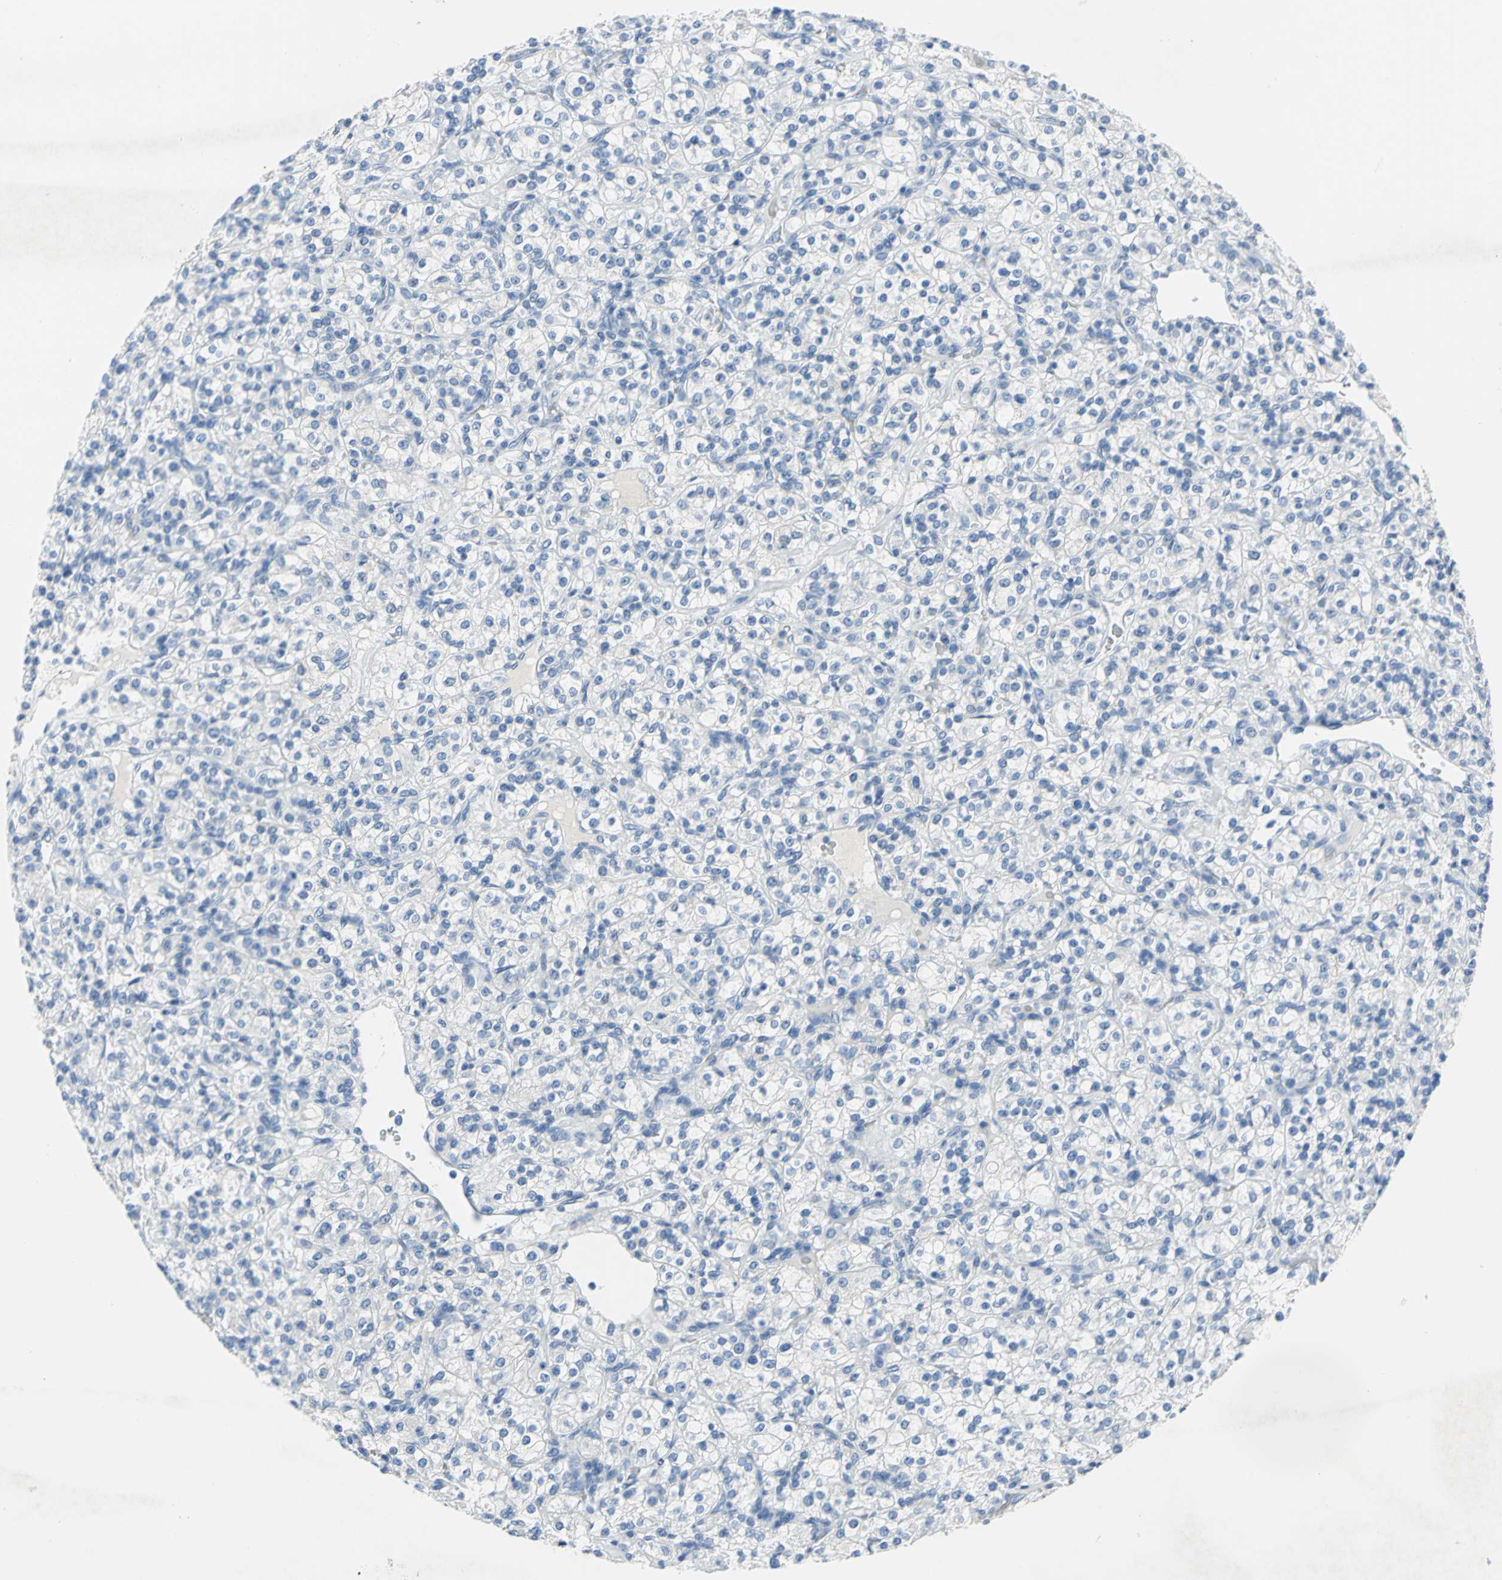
{"staining": {"intensity": "negative", "quantity": "none", "location": "none"}, "tissue": "renal cancer", "cell_type": "Tumor cells", "image_type": "cancer", "snomed": [{"axis": "morphology", "description": "Adenocarcinoma, NOS"}, {"axis": "topography", "description": "Kidney"}], "caption": "This micrograph is of renal cancer (adenocarcinoma) stained with IHC to label a protein in brown with the nuclei are counter-stained blue. There is no expression in tumor cells.", "gene": "SFN", "patient": {"sex": "male", "age": 77}}